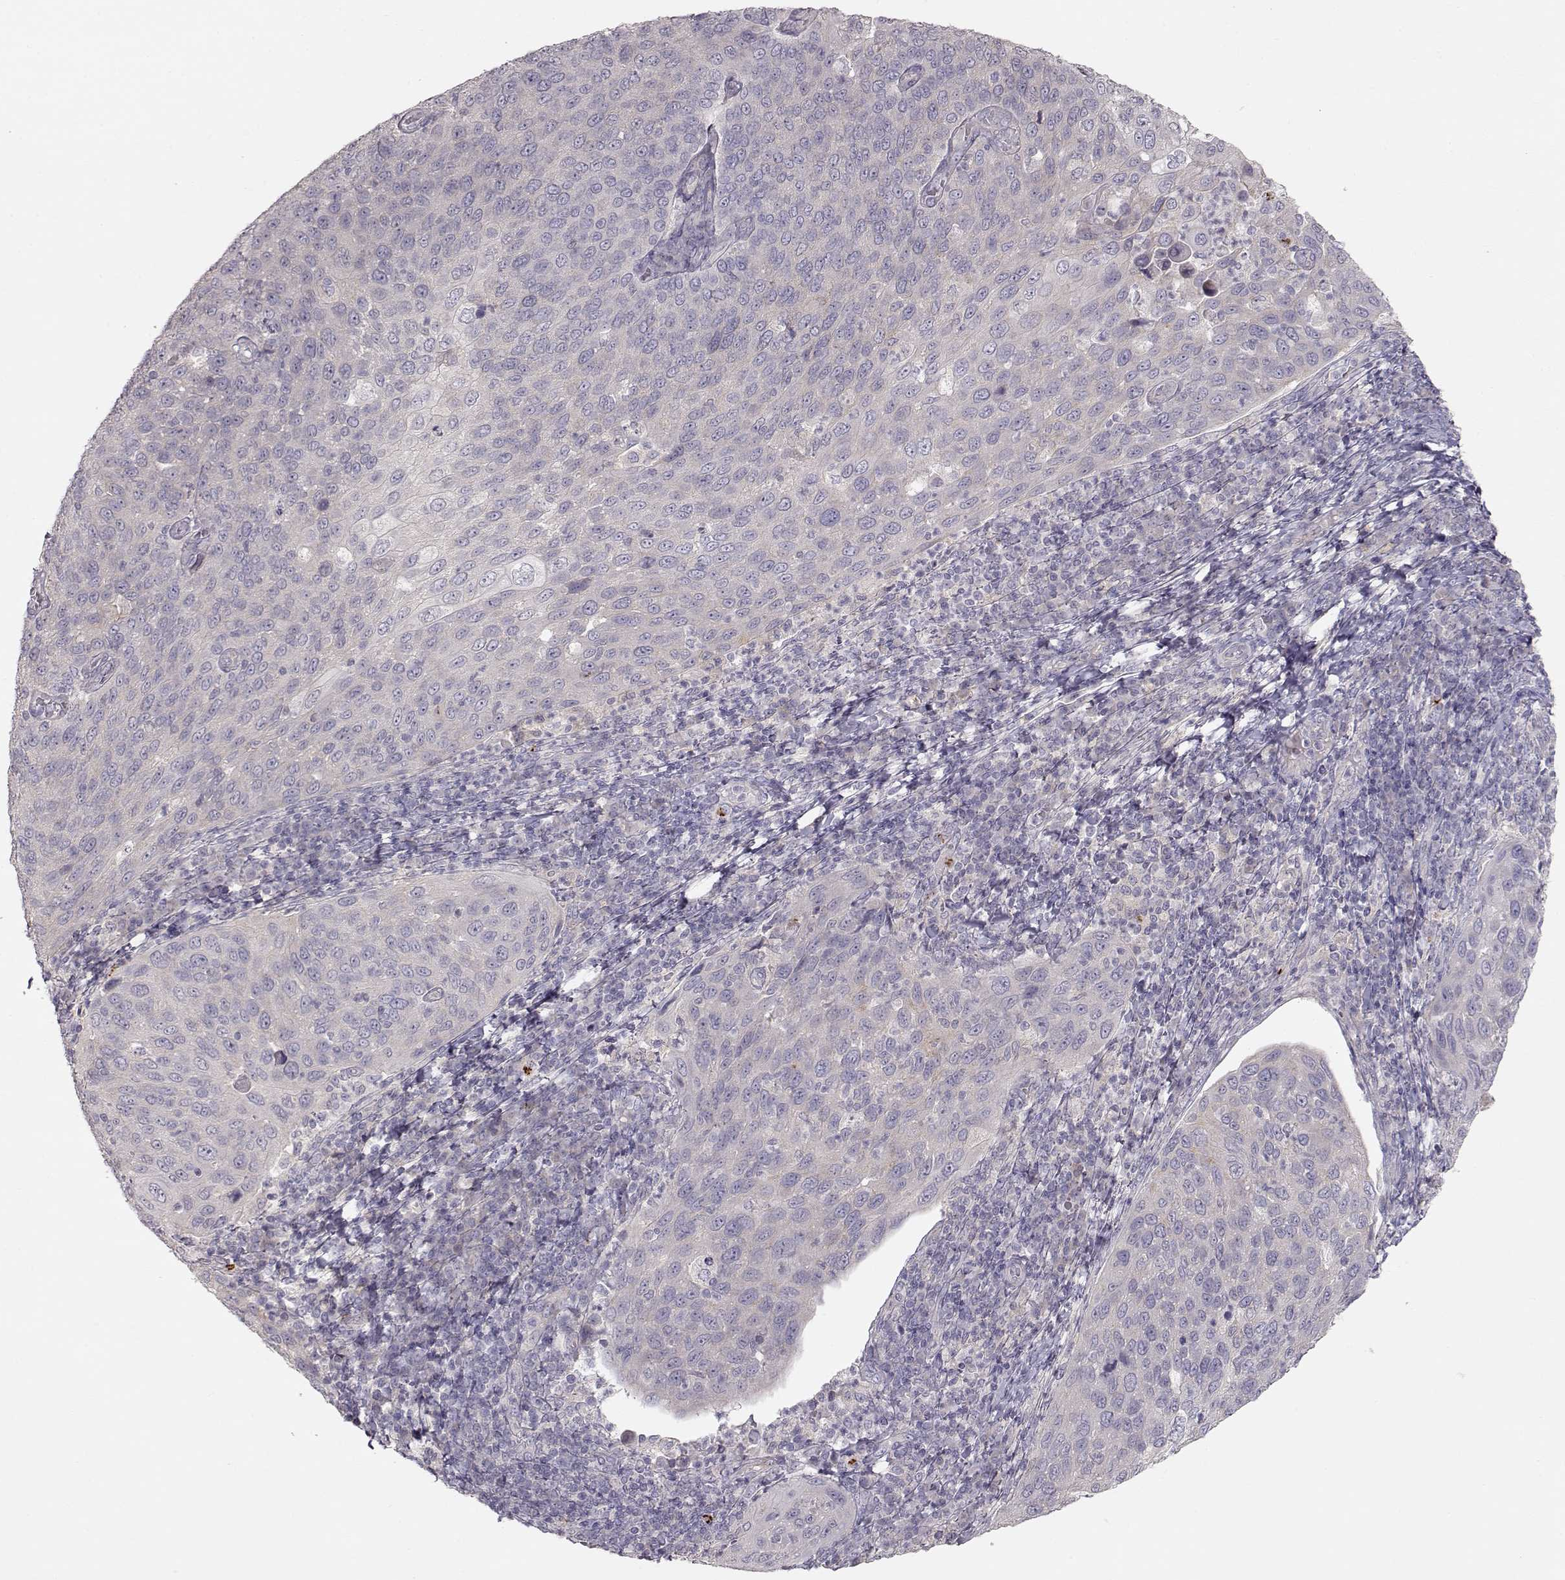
{"staining": {"intensity": "negative", "quantity": "none", "location": "none"}, "tissue": "cervical cancer", "cell_type": "Tumor cells", "image_type": "cancer", "snomed": [{"axis": "morphology", "description": "Squamous cell carcinoma, NOS"}, {"axis": "topography", "description": "Cervix"}], "caption": "The photomicrograph displays no significant staining in tumor cells of cervical cancer. (DAB immunohistochemistry (IHC), high magnification).", "gene": "ARHGAP8", "patient": {"sex": "female", "age": 54}}